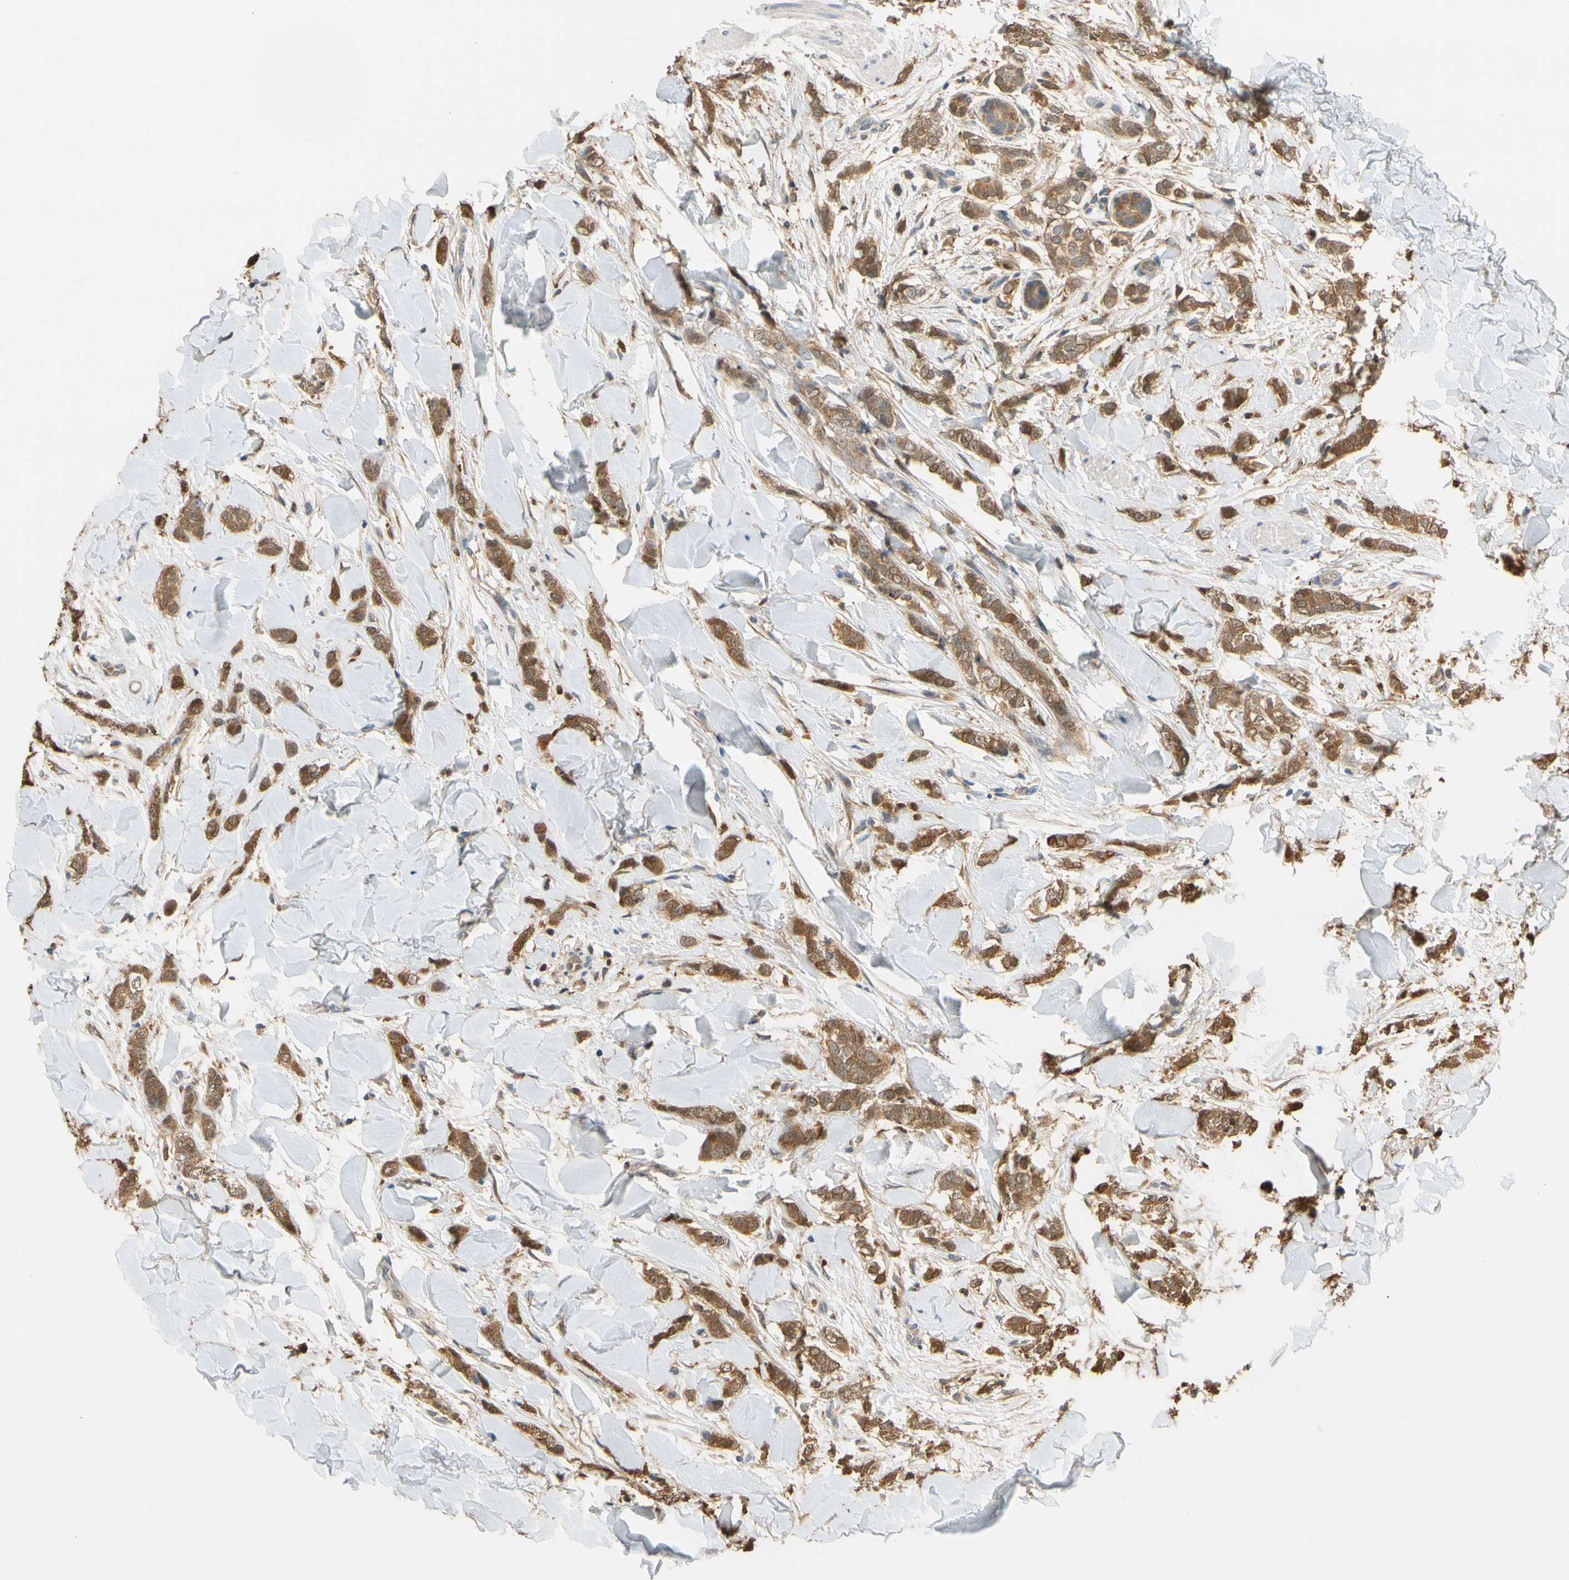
{"staining": {"intensity": "moderate", "quantity": ">75%", "location": "cytoplasmic/membranous"}, "tissue": "breast cancer", "cell_type": "Tumor cells", "image_type": "cancer", "snomed": [{"axis": "morphology", "description": "Lobular carcinoma"}, {"axis": "topography", "description": "Skin"}, {"axis": "topography", "description": "Breast"}], "caption": "Human breast cancer (lobular carcinoma) stained for a protein (brown) reveals moderate cytoplasmic/membranous positive positivity in approximately >75% of tumor cells.", "gene": "GPSM2", "patient": {"sex": "female", "age": 46}}